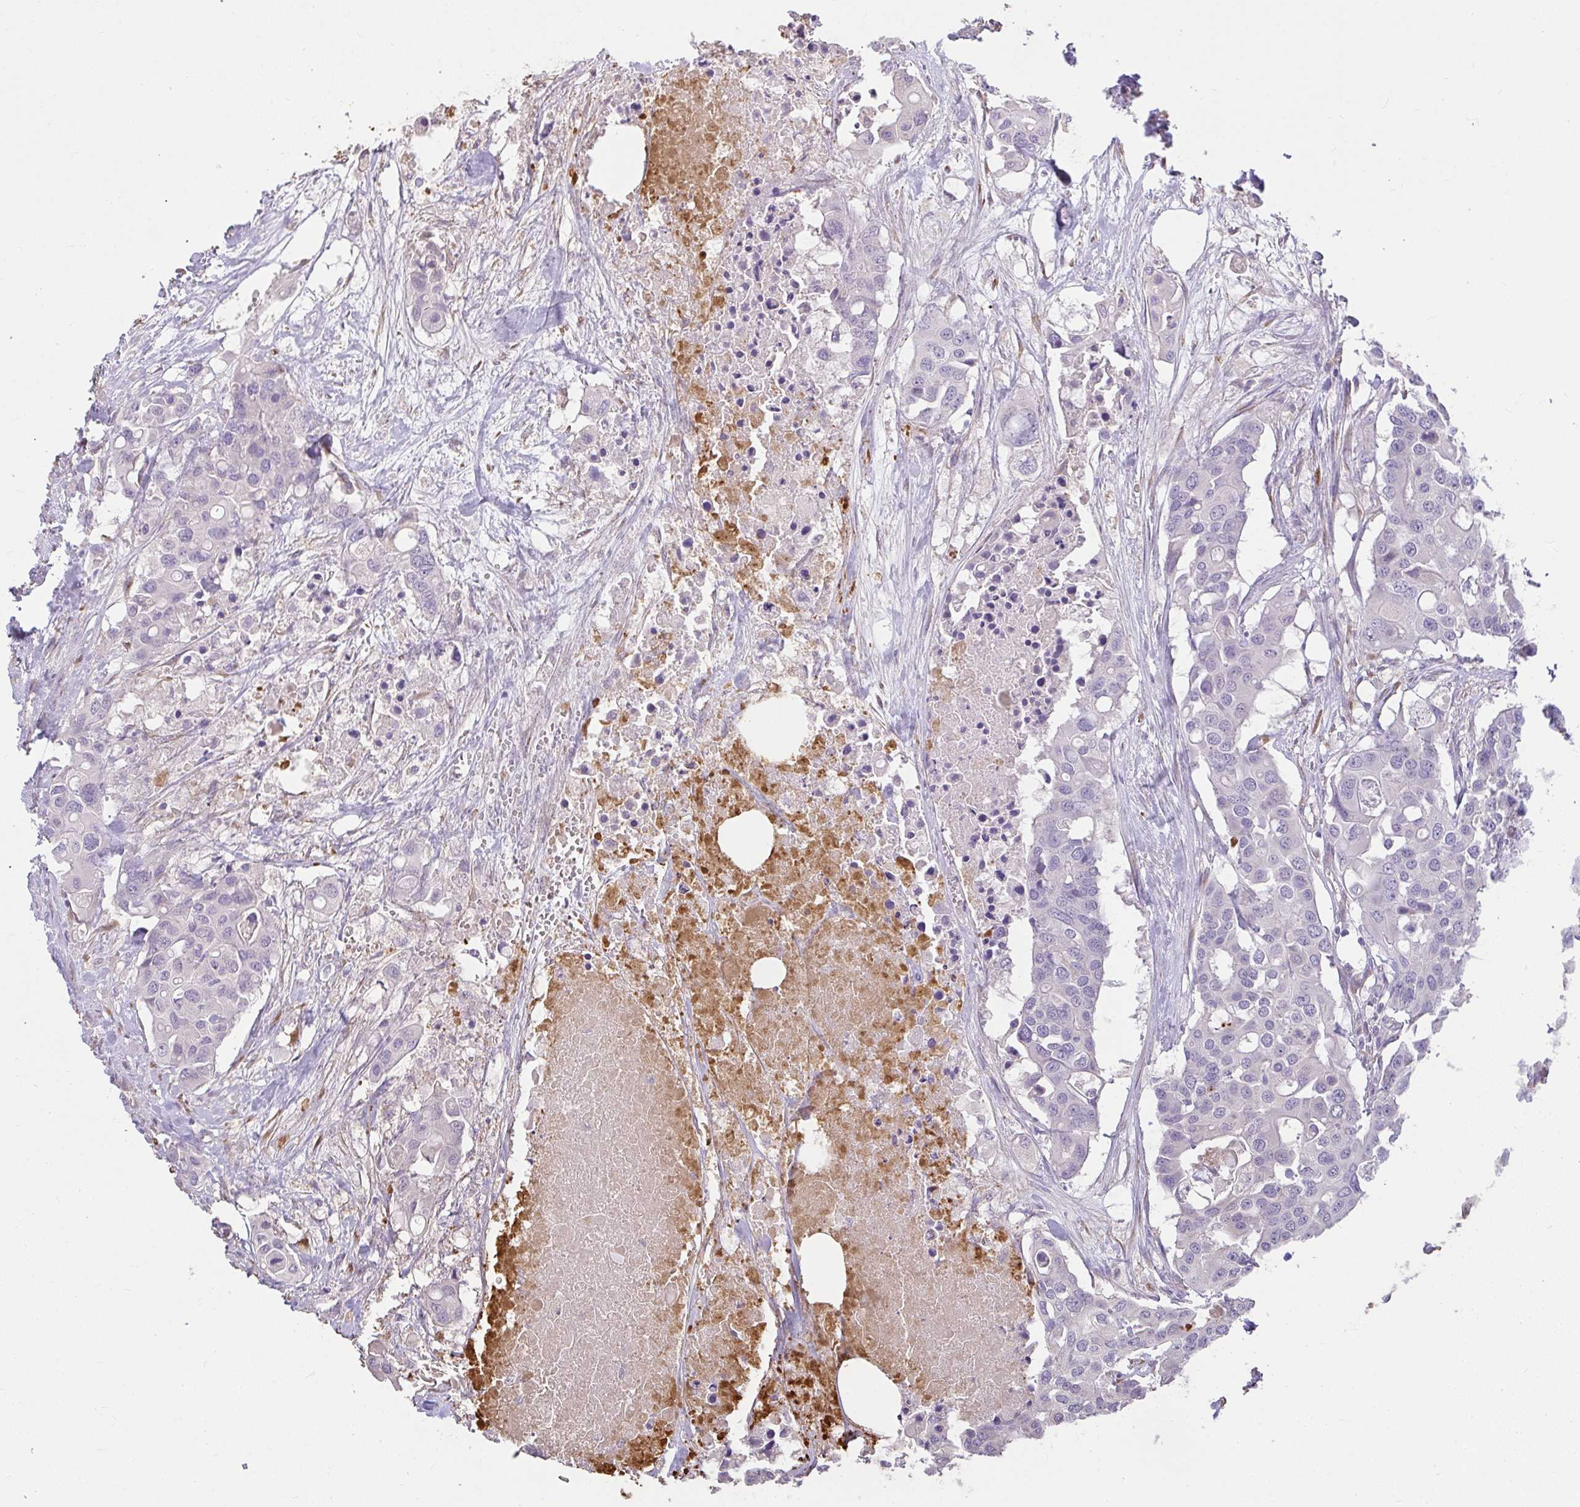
{"staining": {"intensity": "negative", "quantity": "none", "location": "none"}, "tissue": "colorectal cancer", "cell_type": "Tumor cells", "image_type": "cancer", "snomed": [{"axis": "morphology", "description": "Adenocarcinoma, NOS"}, {"axis": "topography", "description": "Colon"}], "caption": "Immunohistochemistry (IHC) histopathology image of neoplastic tissue: human colorectal cancer stained with DAB (3,3'-diaminobenzidine) exhibits no significant protein positivity in tumor cells.", "gene": "BRINP3", "patient": {"sex": "male", "age": 77}}